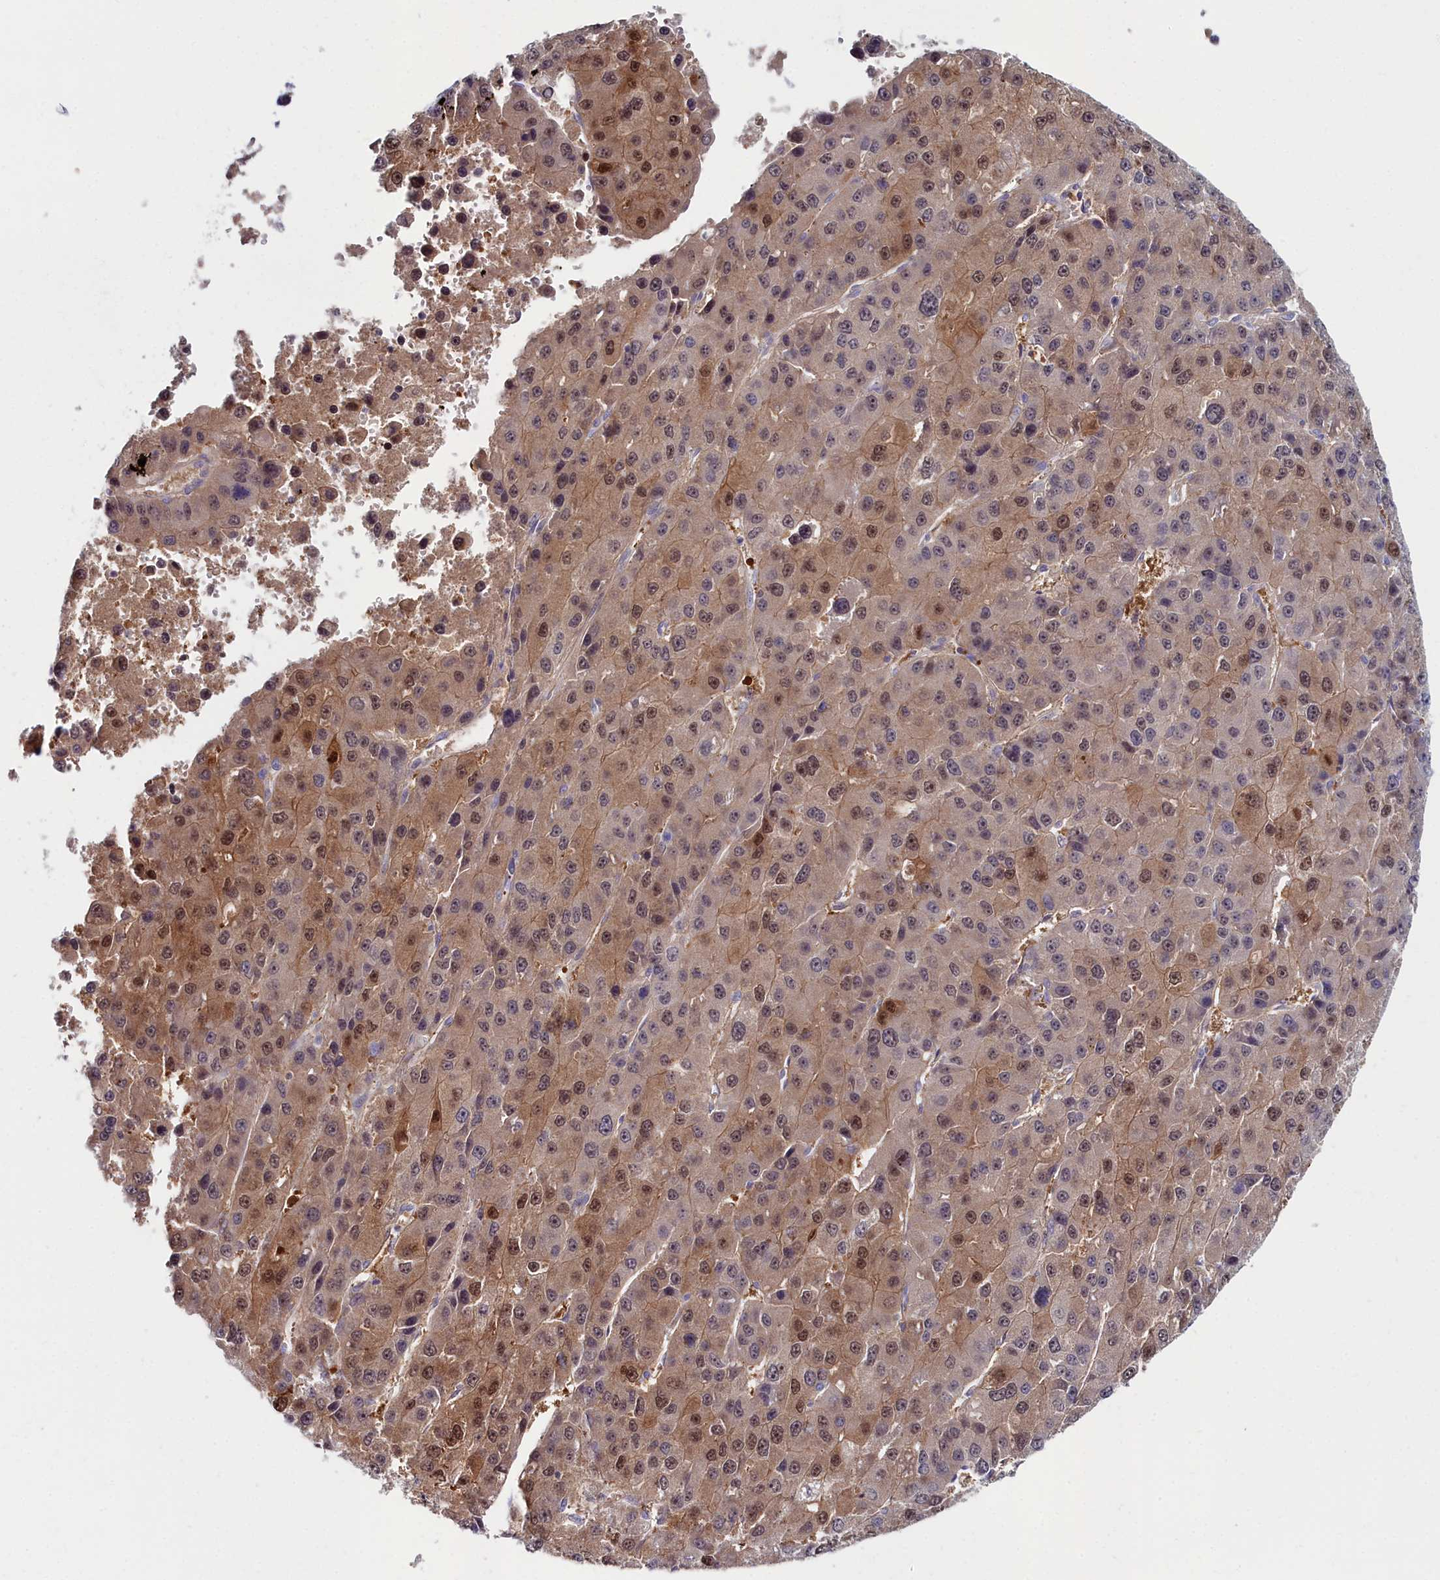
{"staining": {"intensity": "moderate", "quantity": ">75%", "location": "cytoplasmic/membranous,nuclear"}, "tissue": "liver cancer", "cell_type": "Tumor cells", "image_type": "cancer", "snomed": [{"axis": "morphology", "description": "Carcinoma, Hepatocellular, NOS"}, {"axis": "topography", "description": "Liver"}], "caption": "Protein expression analysis of liver cancer (hepatocellular carcinoma) demonstrates moderate cytoplasmic/membranous and nuclear expression in about >75% of tumor cells. Ihc stains the protein in brown and the nuclei are stained blue.", "gene": "KCTD18", "patient": {"sex": "female", "age": 73}}